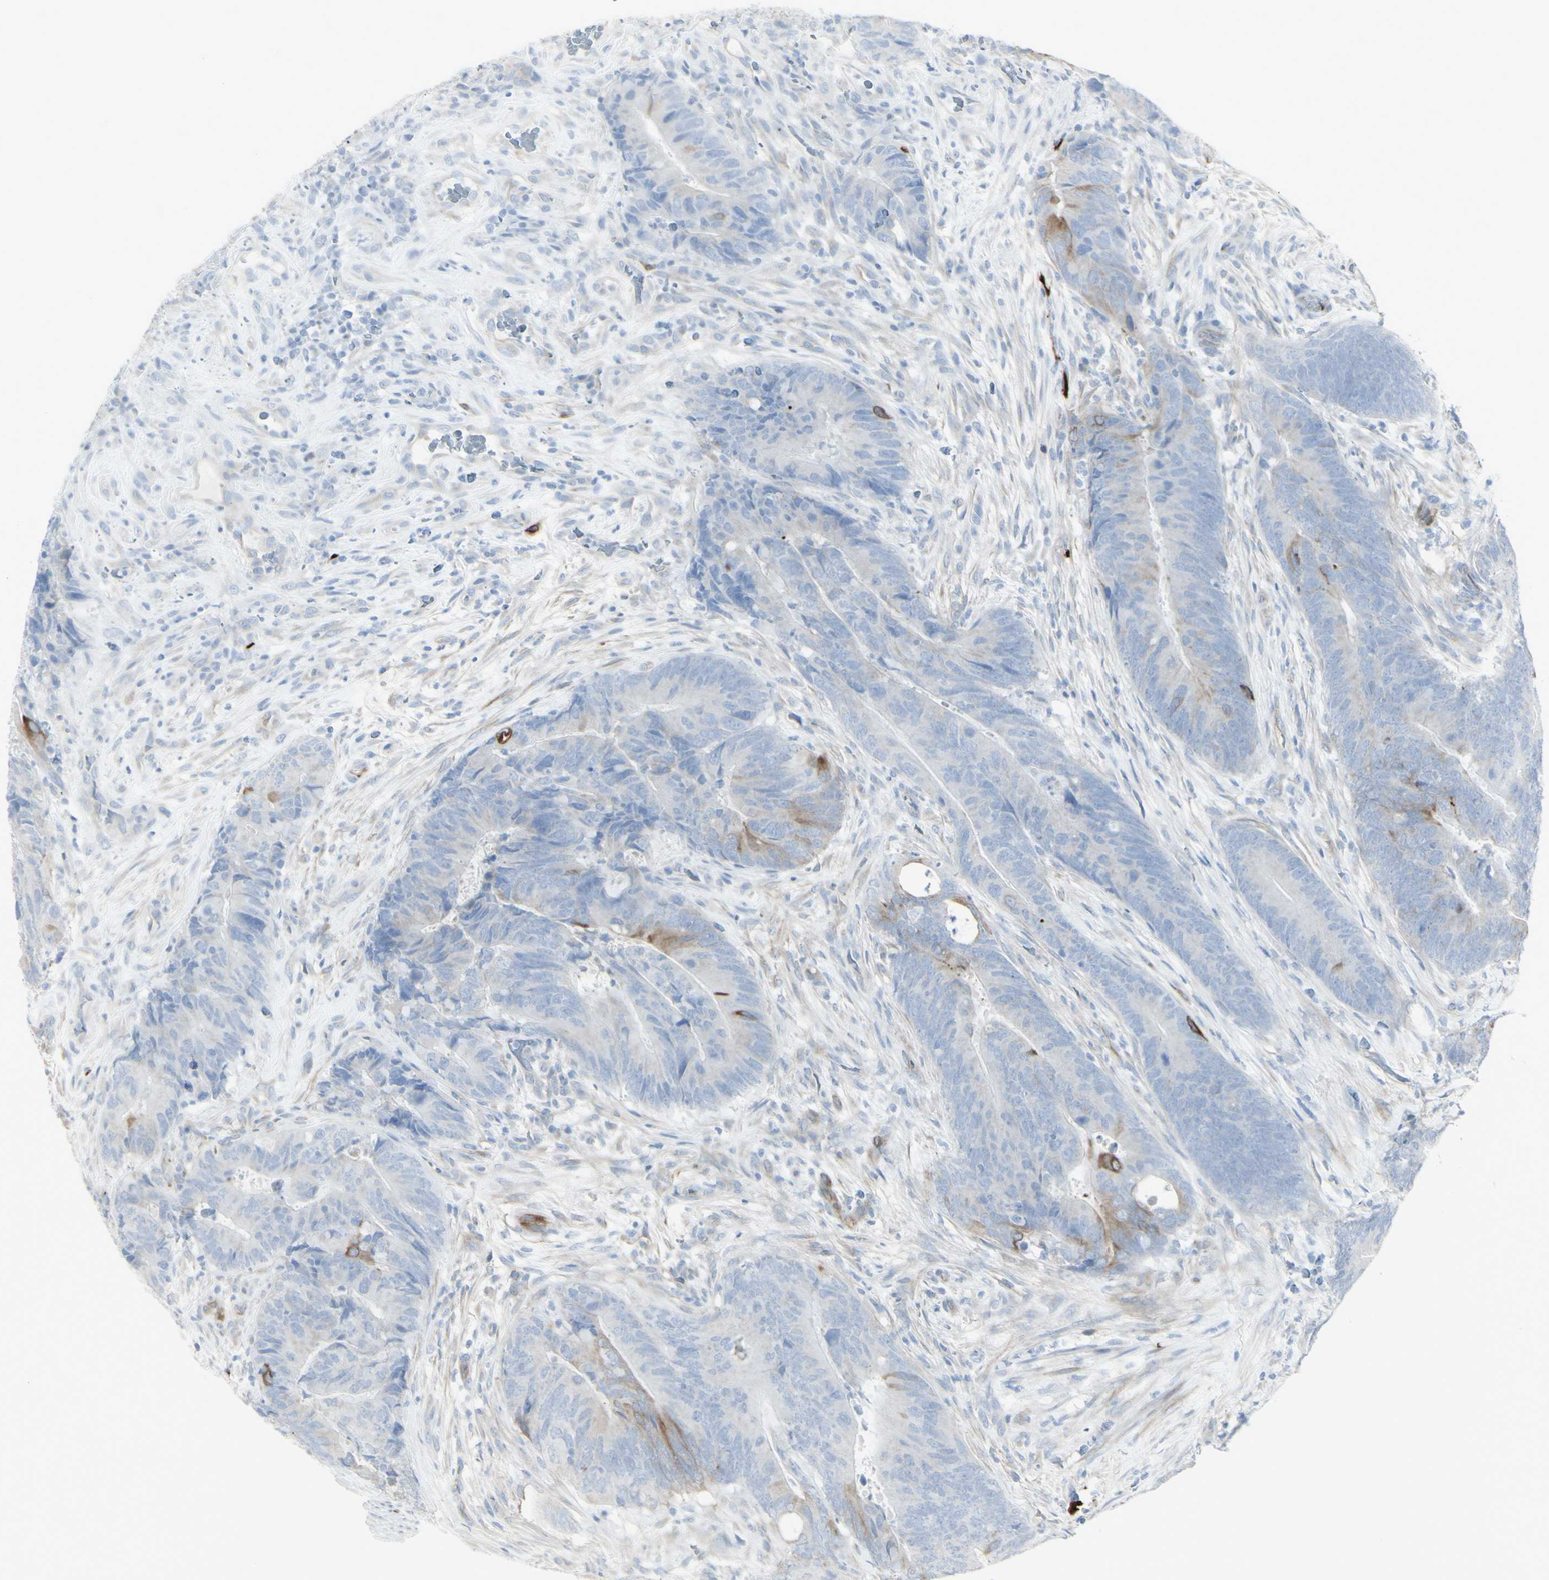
{"staining": {"intensity": "weak", "quantity": "<25%", "location": "cytoplasmic/membranous"}, "tissue": "colorectal cancer", "cell_type": "Tumor cells", "image_type": "cancer", "snomed": [{"axis": "morphology", "description": "Normal tissue, NOS"}, {"axis": "morphology", "description": "Adenocarcinoma, NOS"}, {"axis": "topography", "description": "Colon"}], "caption": "A photomicrograph of colorectal cancer stained for a protein demonstrates no brown staining in tumor cells.", "gene": "ENSG00000198211", "patient": {"sex": "male", "age": 56}}